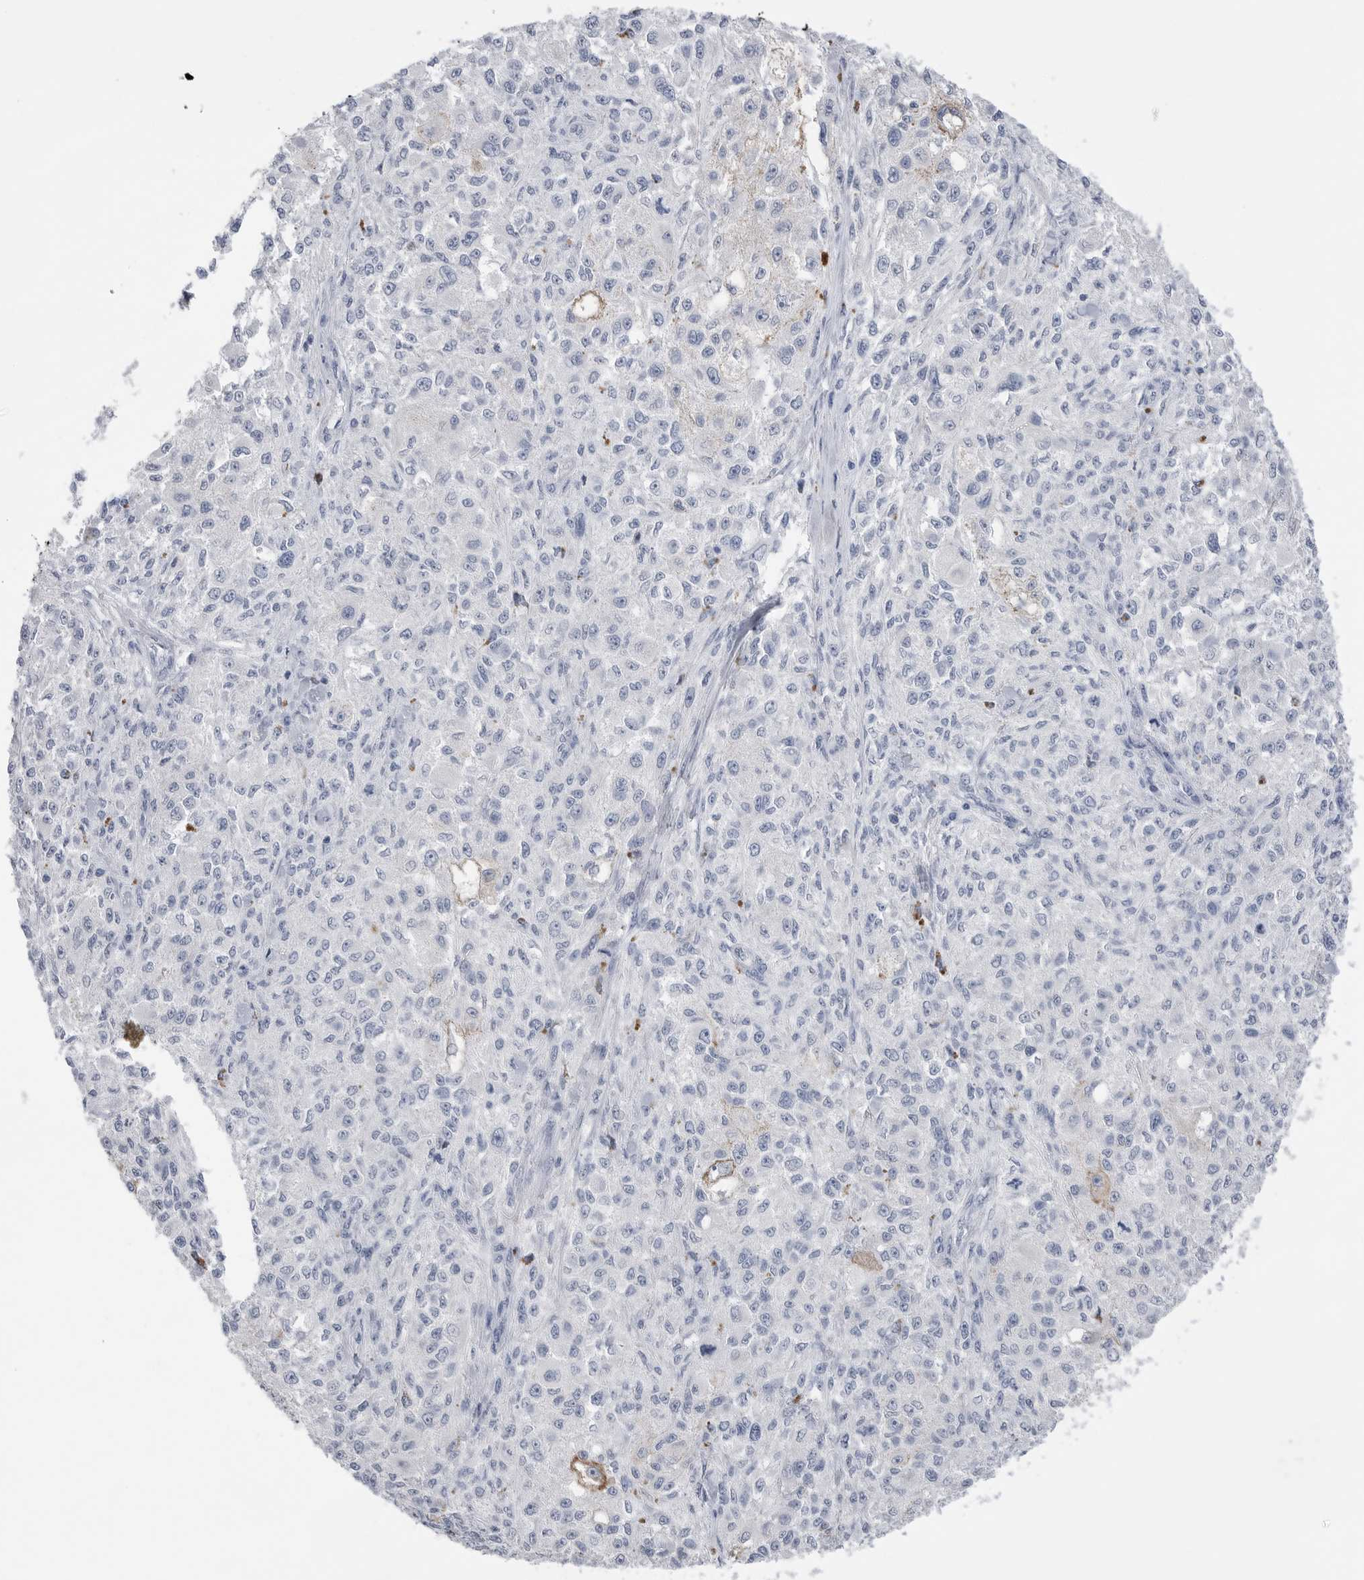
{"staining": {"intensity": "negative", "quantity": "none", "location": "none"}, "tissue": "melanoma", "cell_type": "Tumor cells", "image_type": "cancer", "snomed": [{"axis": "morphology", "description": "Necrosis, NOS"}, {"axis": "morphology", "description": "Malignant melanoma, NOS"}, {"axis": "topography", "description": "Skin"}], "caption": "IHC micrograph of neoplastic tissue: malignant melanoma stained with DAB shows no significant protein positivity in tumor cells.", "gene": "ABHD12", "patient": {"sex": "female", "age": 87}}